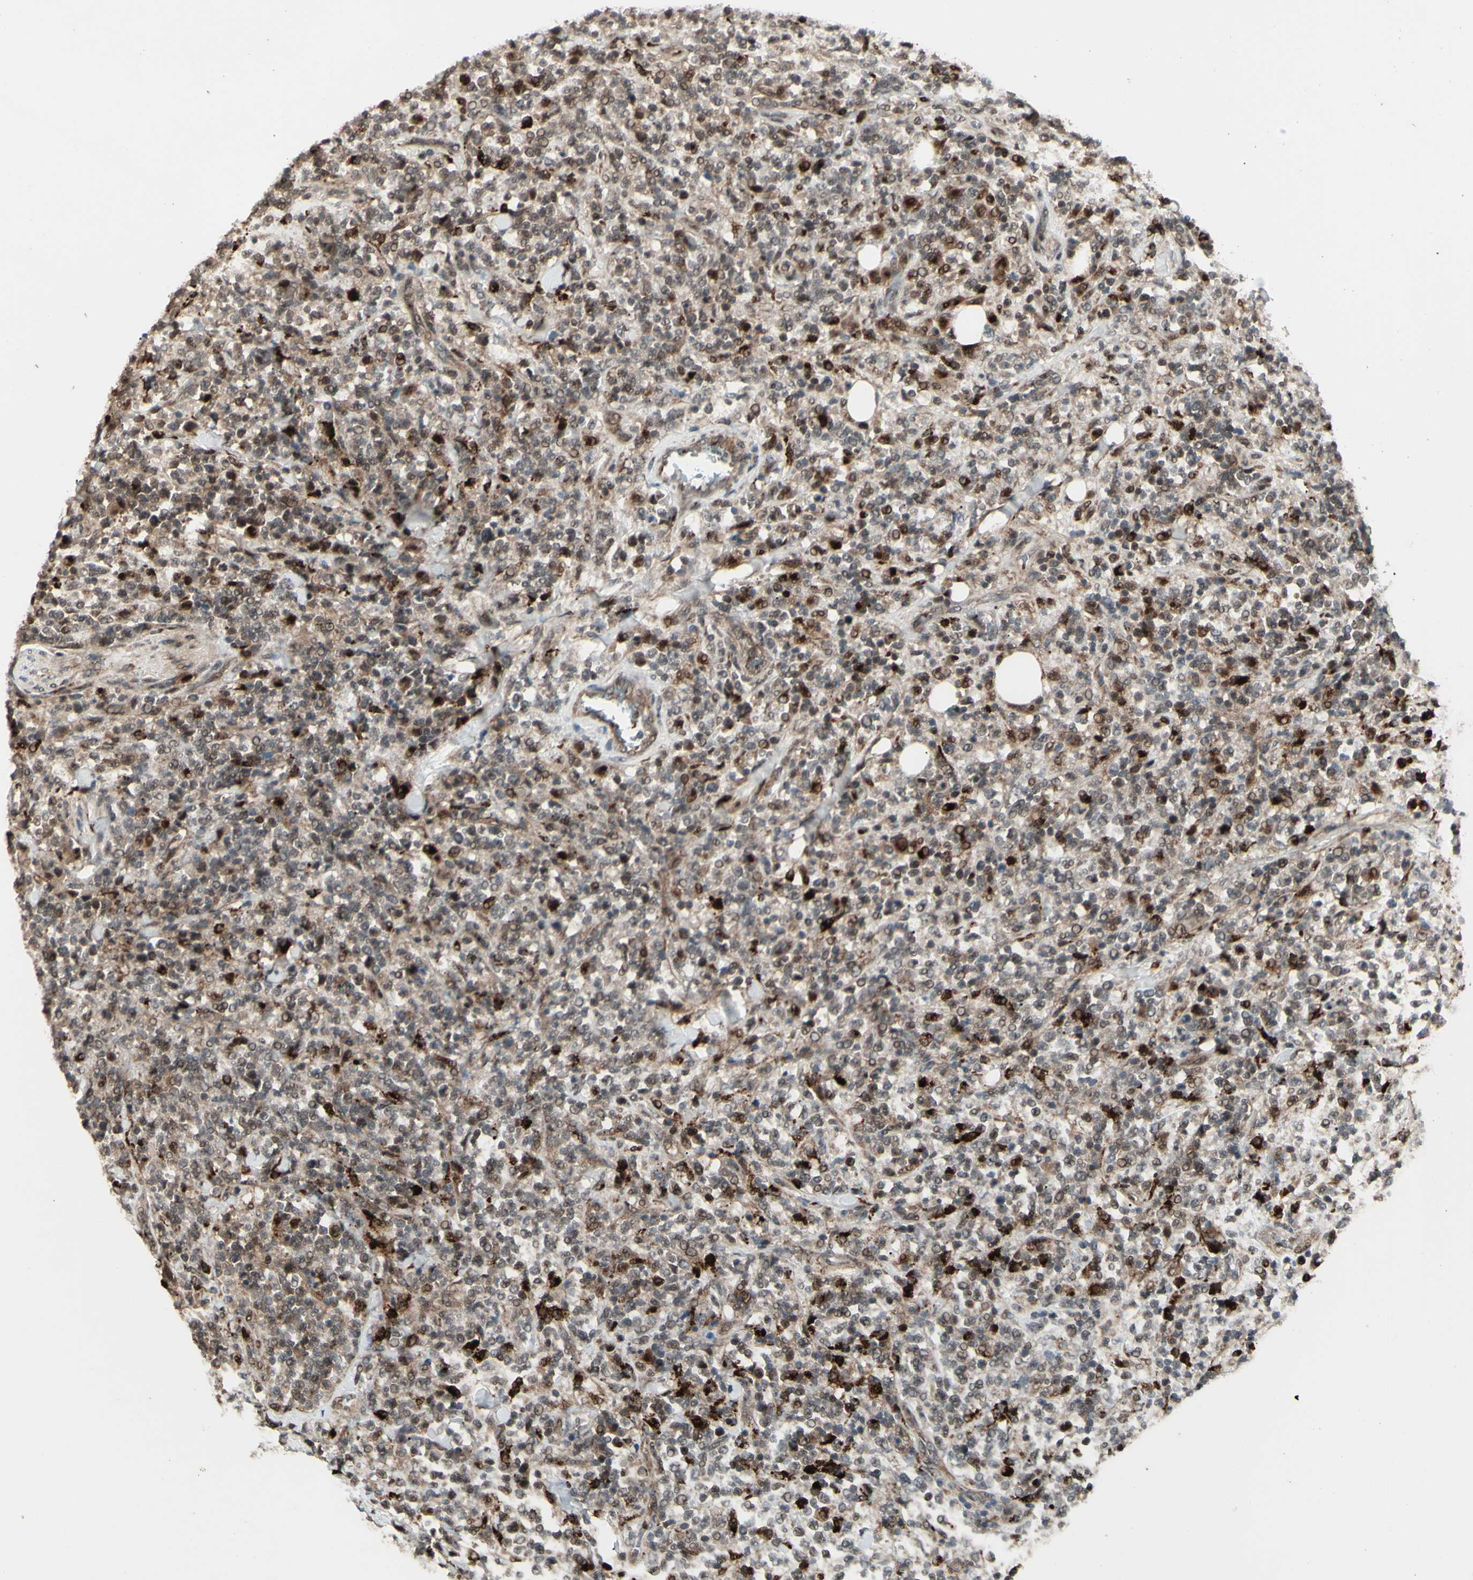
{"staining": {"intensity": "moderate", "quantity": ">75%", "location": "cytoplasmic/membranous,nuclear"}, "tissue": "lymphoma", "cell_type": "Tumor cells", "image_type": "cancer", "snomed": [{"axis": "morphology", "description": "Malignant lymphoma, non-Hodgkin's type, High grade"}, {"axis": "topography", "description": "Soft tissue"}], "caption": "Immunohistochemistry of high-grade malignant lymphoma, non-Hodgkin's type demonstrates medium levels of moderate cytoplasmic/membranous and nuclear expression in about >75% of tumor cells.", "gene": "MLF2", "patient": {"sex": "male", "age": 18}}